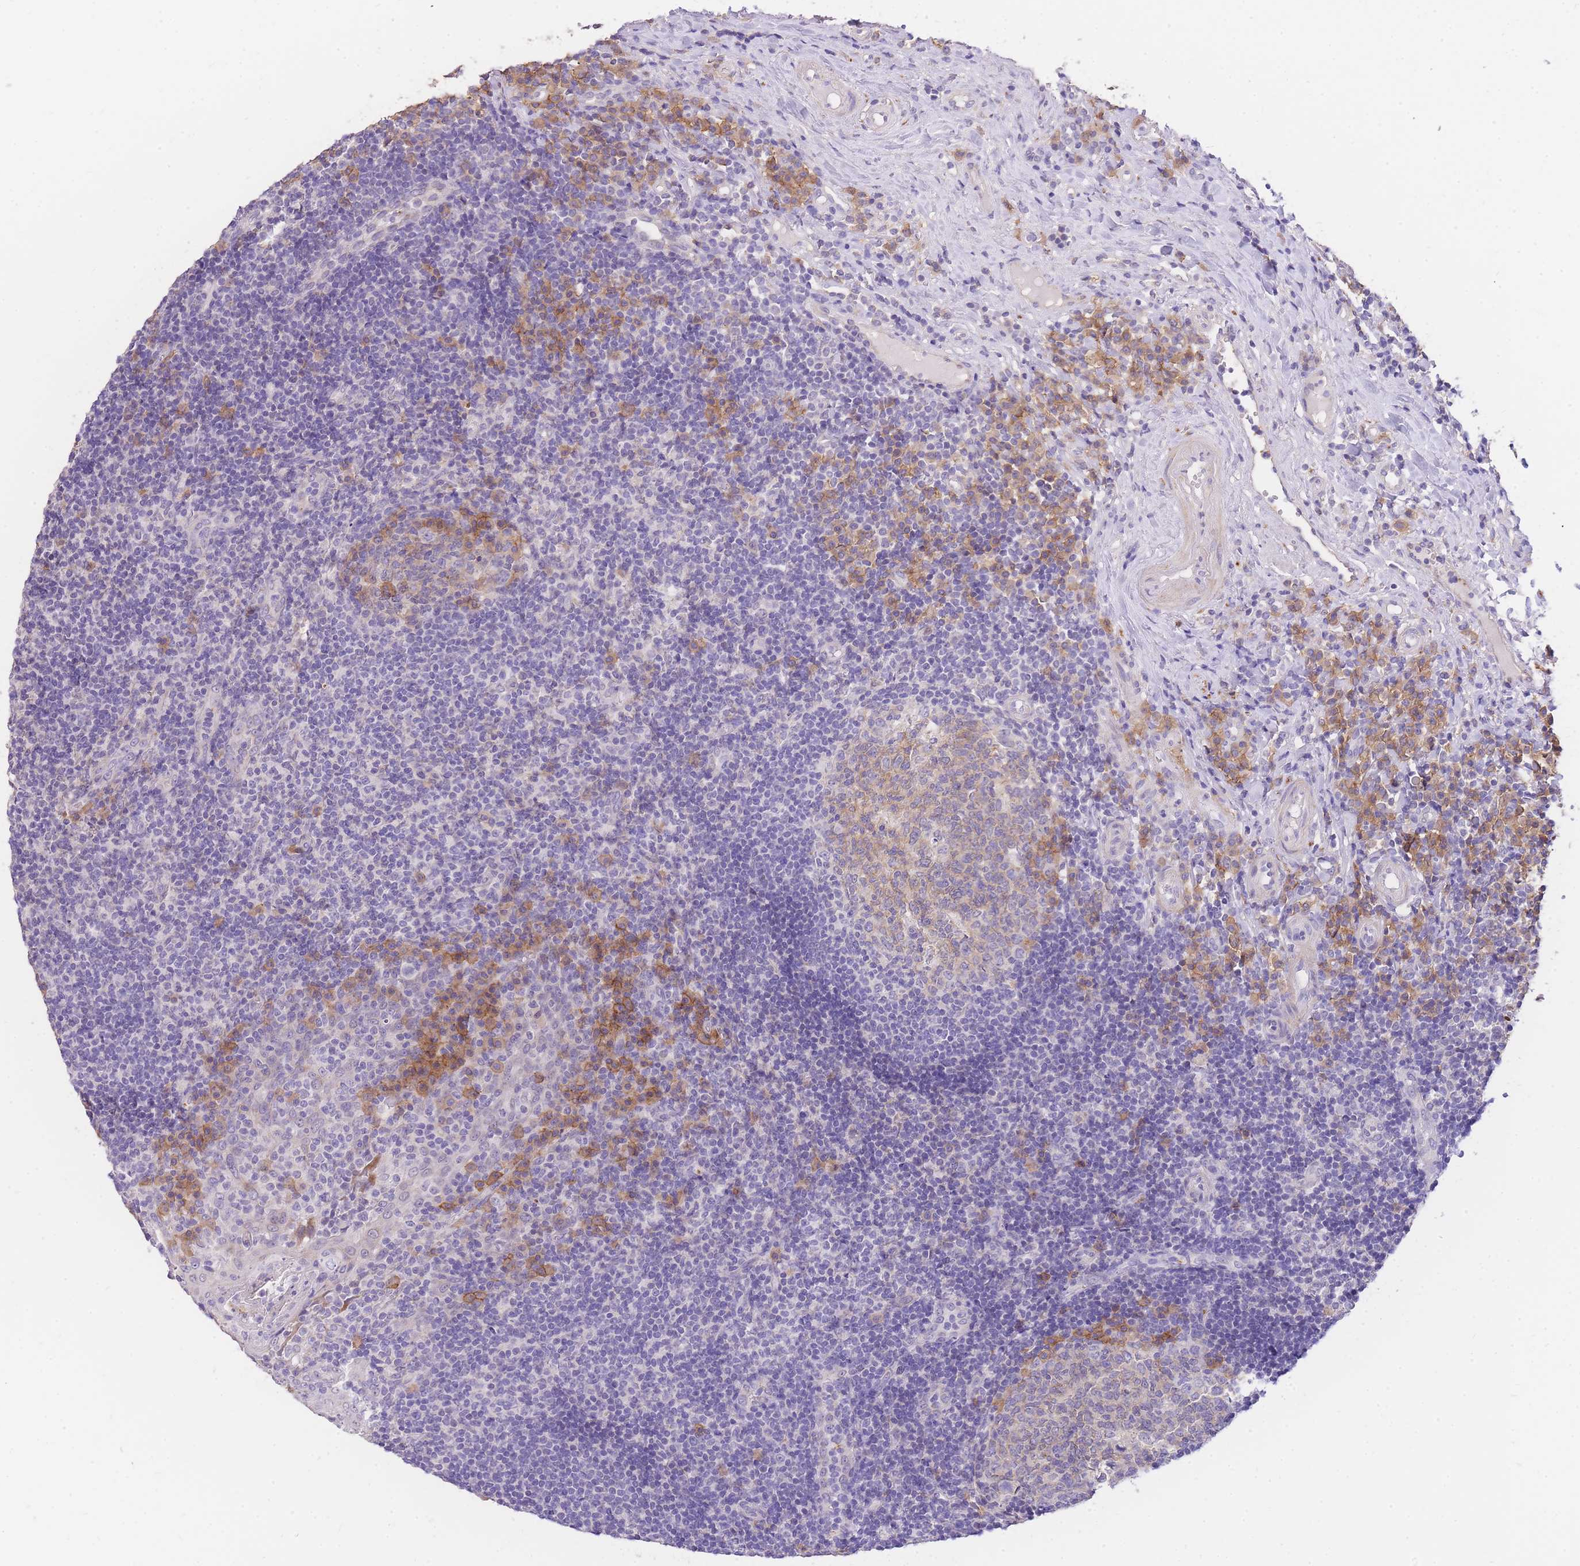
{"staining": {"intensity": "moderate", "quantity": "<25%", "location": "cytoplasmic/membranous"}, "tissue": "tonsil", "cell_type": "Germinal center cells", "image_type": "normal", "snomed": [{"axis": "morphology", "description": "Normal tissue, NOS"}, {"axis": "topography", "description": "Tonsil"}], "caption": "Protein staining of benign tonsil displays moderate cytoplasmic/membranous expression in about <25% of germinal center cells.", "gene": "C2orf88", "patient": {"sex": "female", "age": 40}}